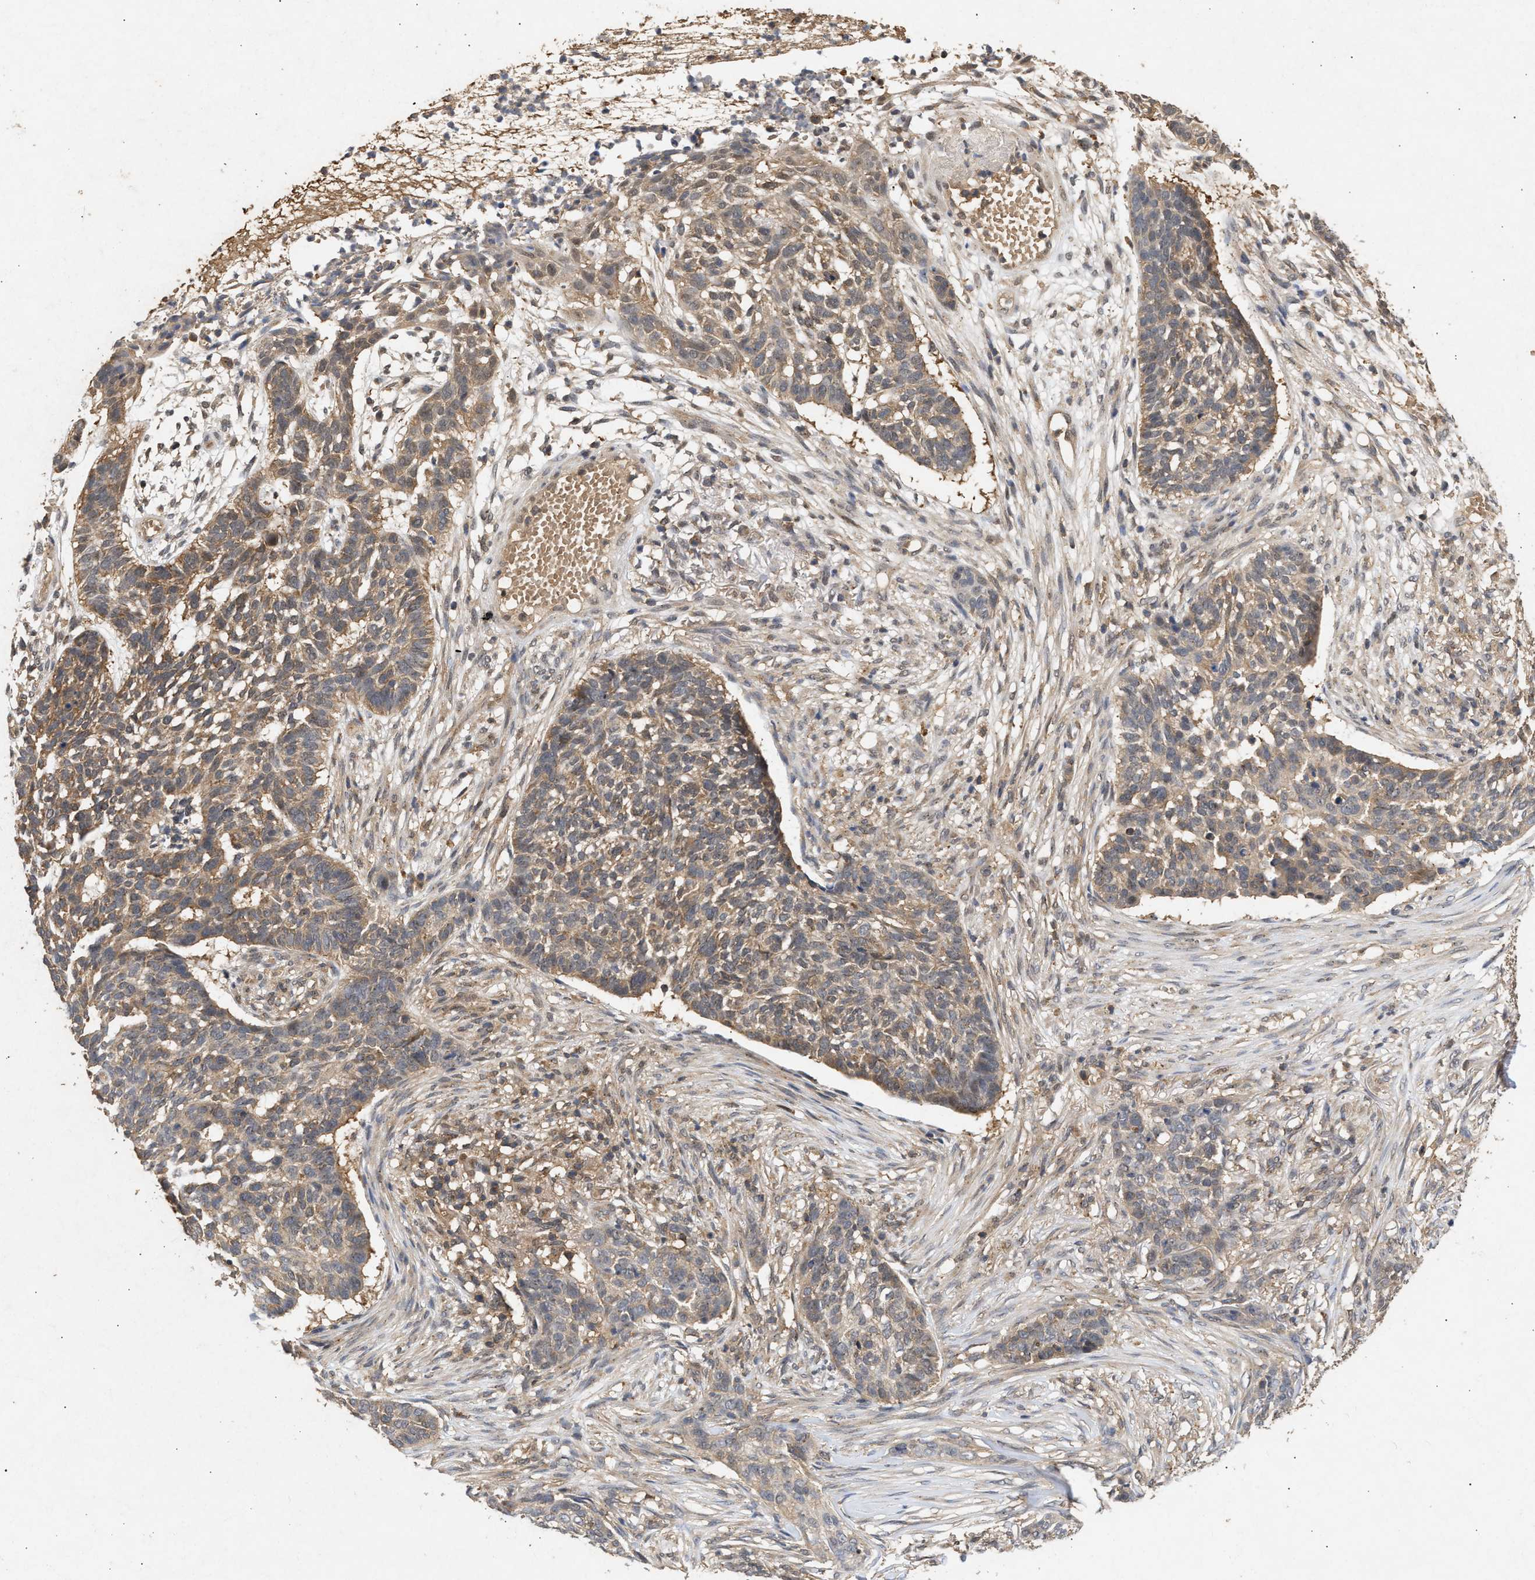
{"staining": {"intensity": "weak", "quantity": ">75%", "location": "cytoplasmic/membranous"}, "tissue": "skin cancer", "cell_type": "Tumor cells", "image_type": "cancer", "snomed": [{"axis": "morphology", "description": "Basal cell carcinoma"}, {"axis": "topography", "description": "Skin"}], "caption": "Human skin cancer stained with a protein marker reveals weak staining in tumor cells.", "gene": "FITM1", "patient": {"sex": "male", "age": 85}}